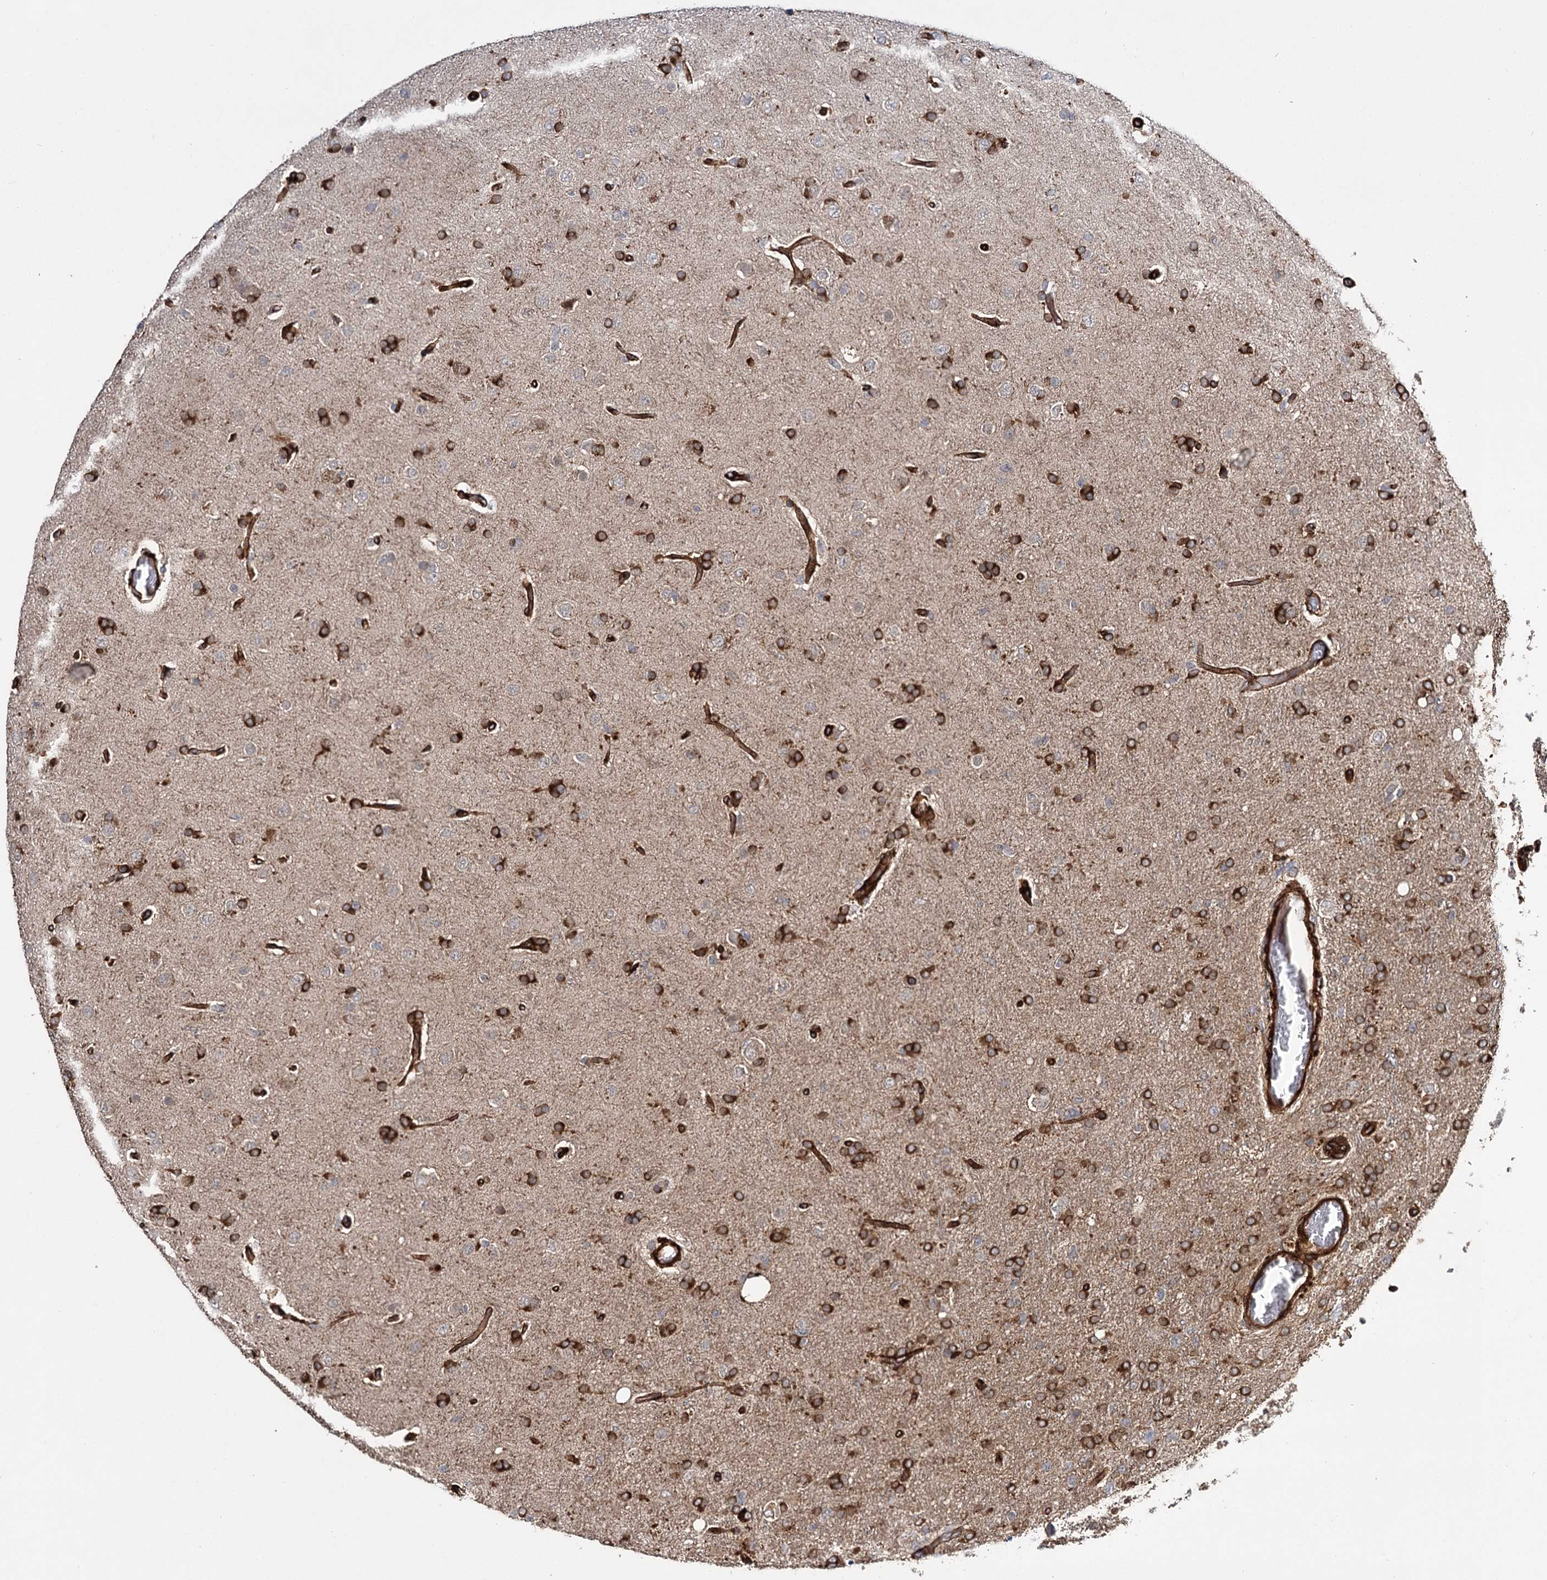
{"staining": {"intensity": "strong", "quantity": "25%-75%", "location": "cytoplasmic/membranous"}, "tissue": "glioma", "cell_type": "Tumor cells", "image_type": "cancer", "snomed": [{"axis": "morphology", "description": "Glioma, malignant, High grade"}, {"axis": "topography", "description": "Brain"}], "caption": "Protein positivity by IHC reveals strong cytoplasmic/membranous positivity in about 25%-75% of tumor cells in malignant glioma (high-grade).", "gene": "MYO1C", "patient": {"sex": "male", "age": 61}}